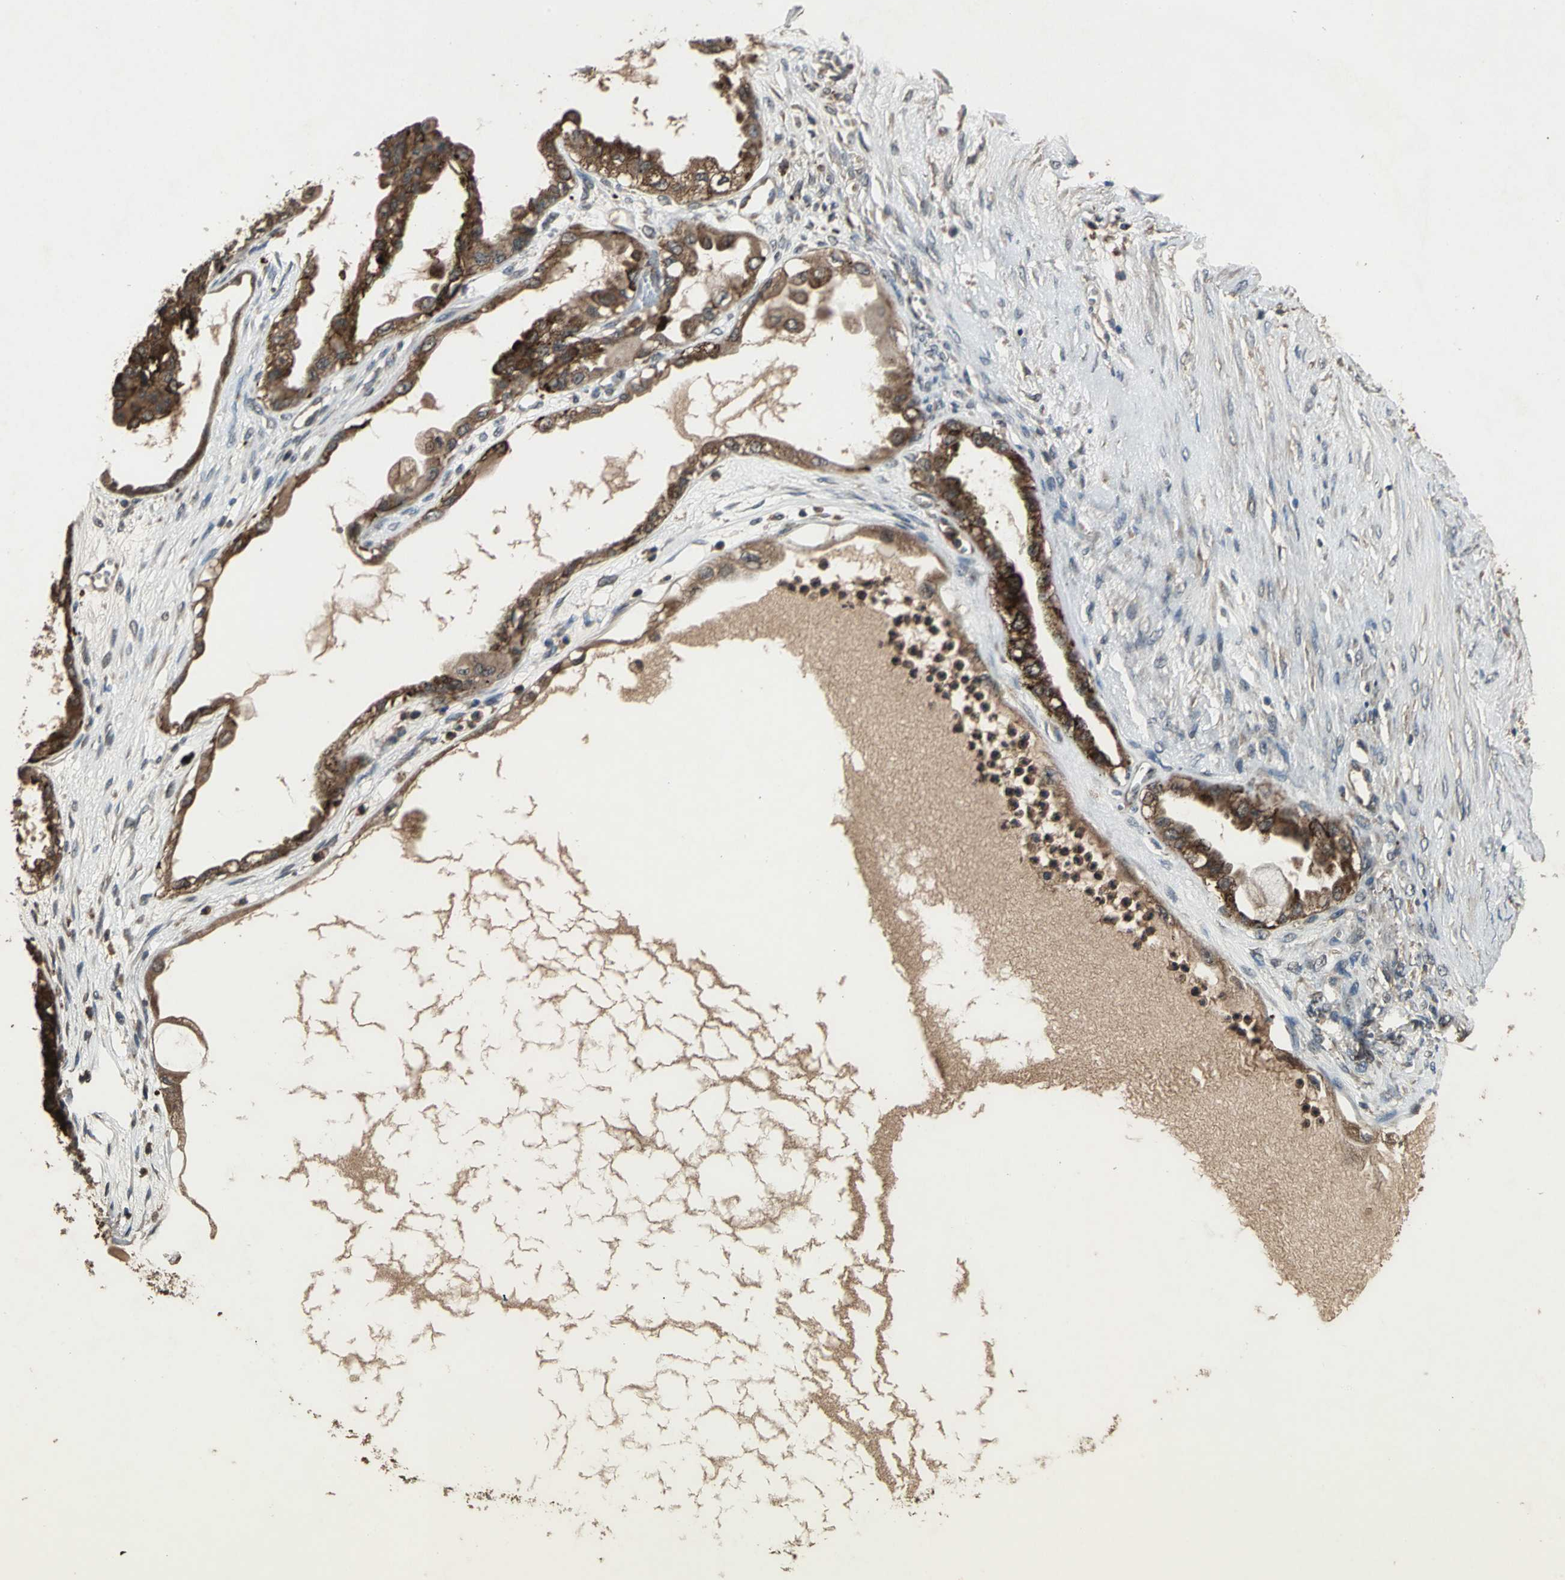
{"staining": {"intensity": "strong", "quantity": ">75%", "location": "cytoplasmic/membranous"}, "tissue": "ovarian cancer", "cell_type": "Tumor cells", "image_type": "cancer", "snomed": [{"axis": "morphology", "description": "Carcinoma, NOS"}, {"axis": "morphology", "description": "Carcinoma, endometroid"}, {"axis": "topography", "description": "Ovary"}], "caption": "Tumor cells exhibit high levels of strong cytoplasmic/membranous staining in about >75% of cells in ovarian endometroid carcinoma.", "gene": "ZNF608", "patient": {"sex": "female", "age": 50}}